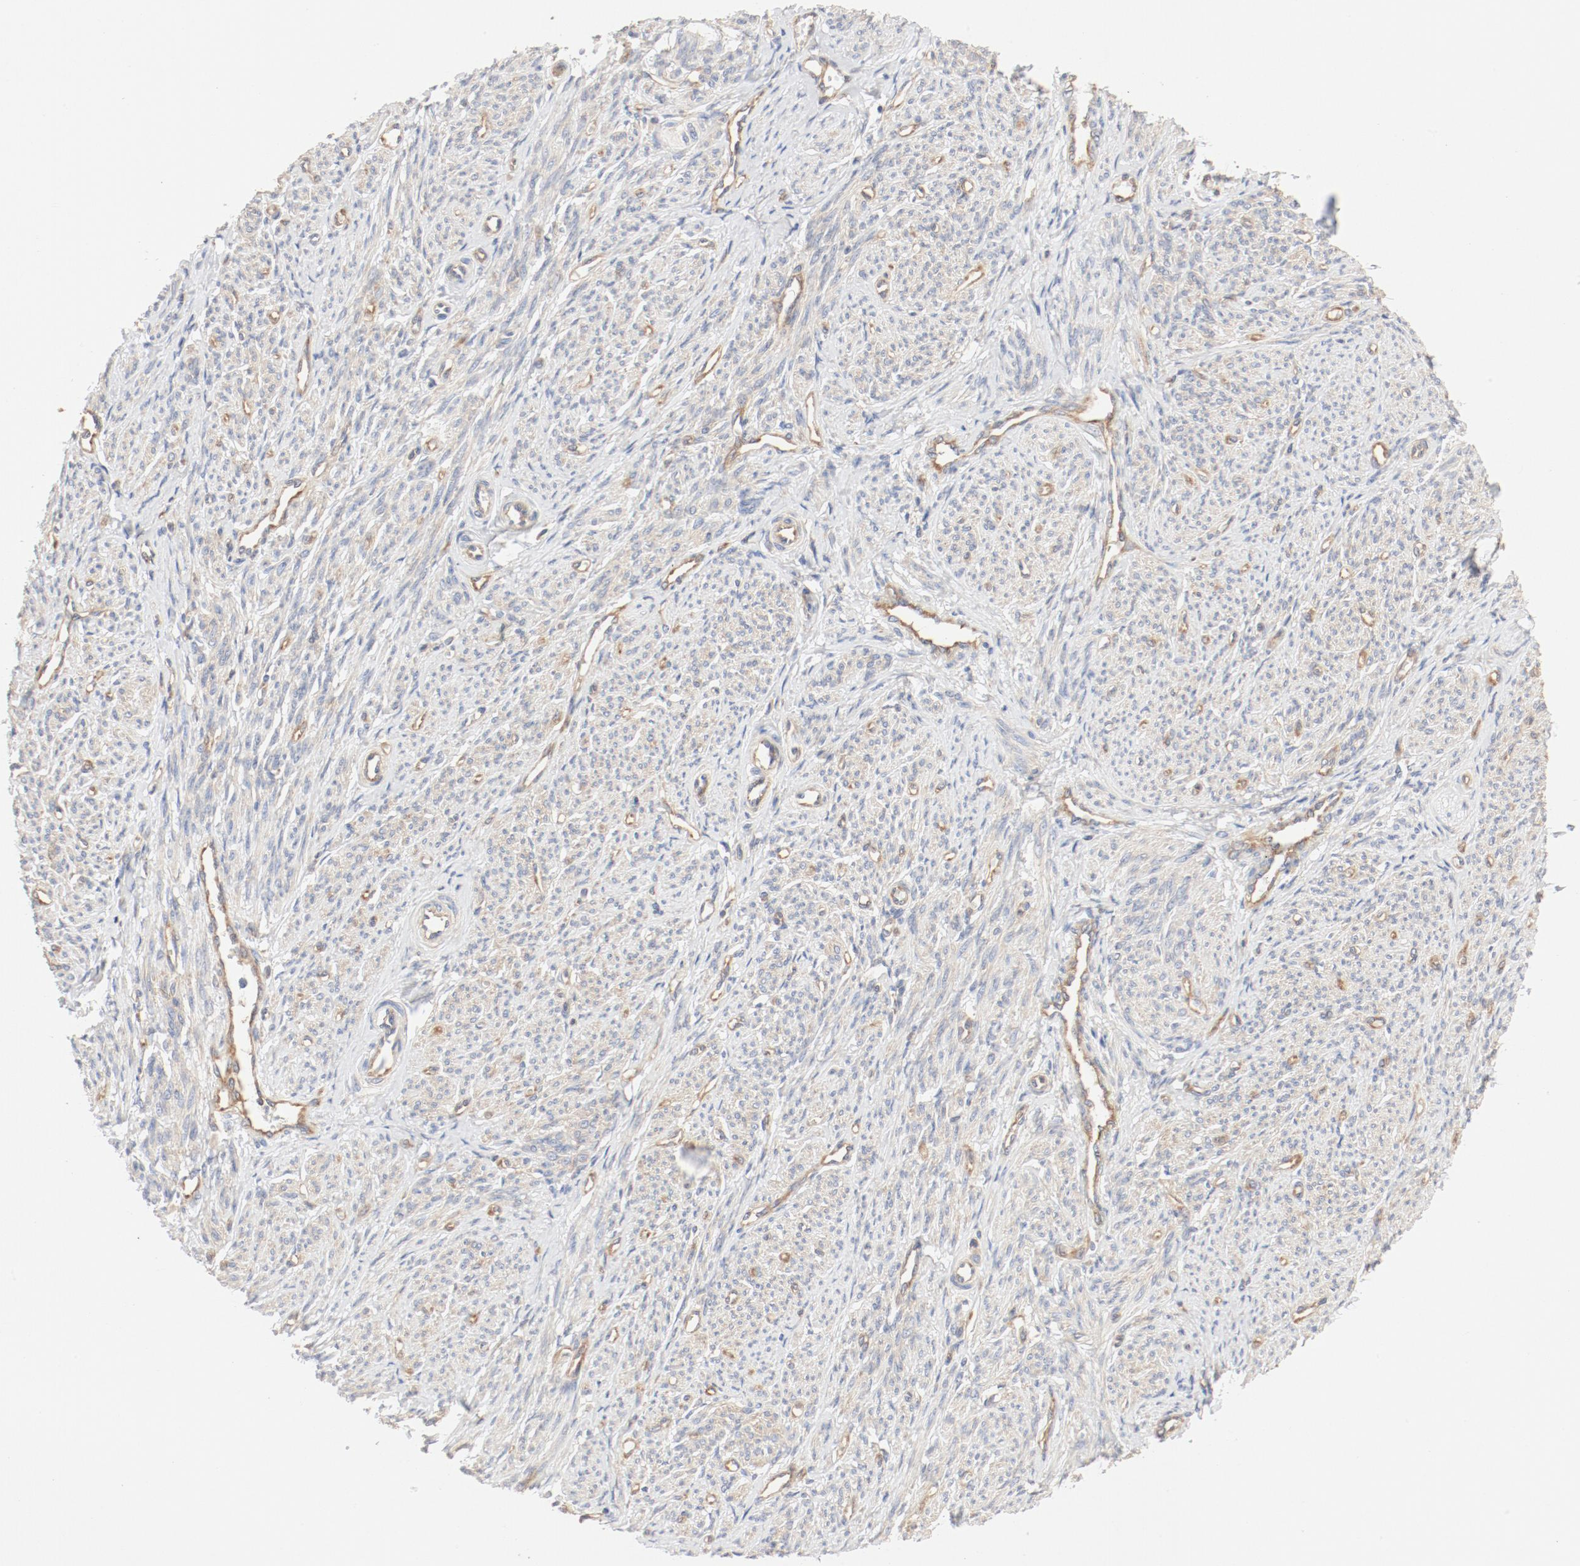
{"staining": {"intensity": "weak", "quantity": ">75%", "location": "cytoplasmic/membranous"}, "tissue": "smooth muscle", "cell_type": "Smooth muscle cells", "image_type": "normal", "snomed": [{"axis": "morphology", "description": "Normal tissue, NOS"}, {"axis": "topography", "description": "Smooth muscle"}], "caption": "Unremarkable smooth muscle displays weak cytoplasmic/membranous staining in approximately >75% of smooth muscle cells.", "gene": "RPS6", "patient": {"sex": "female", "age": 65}}